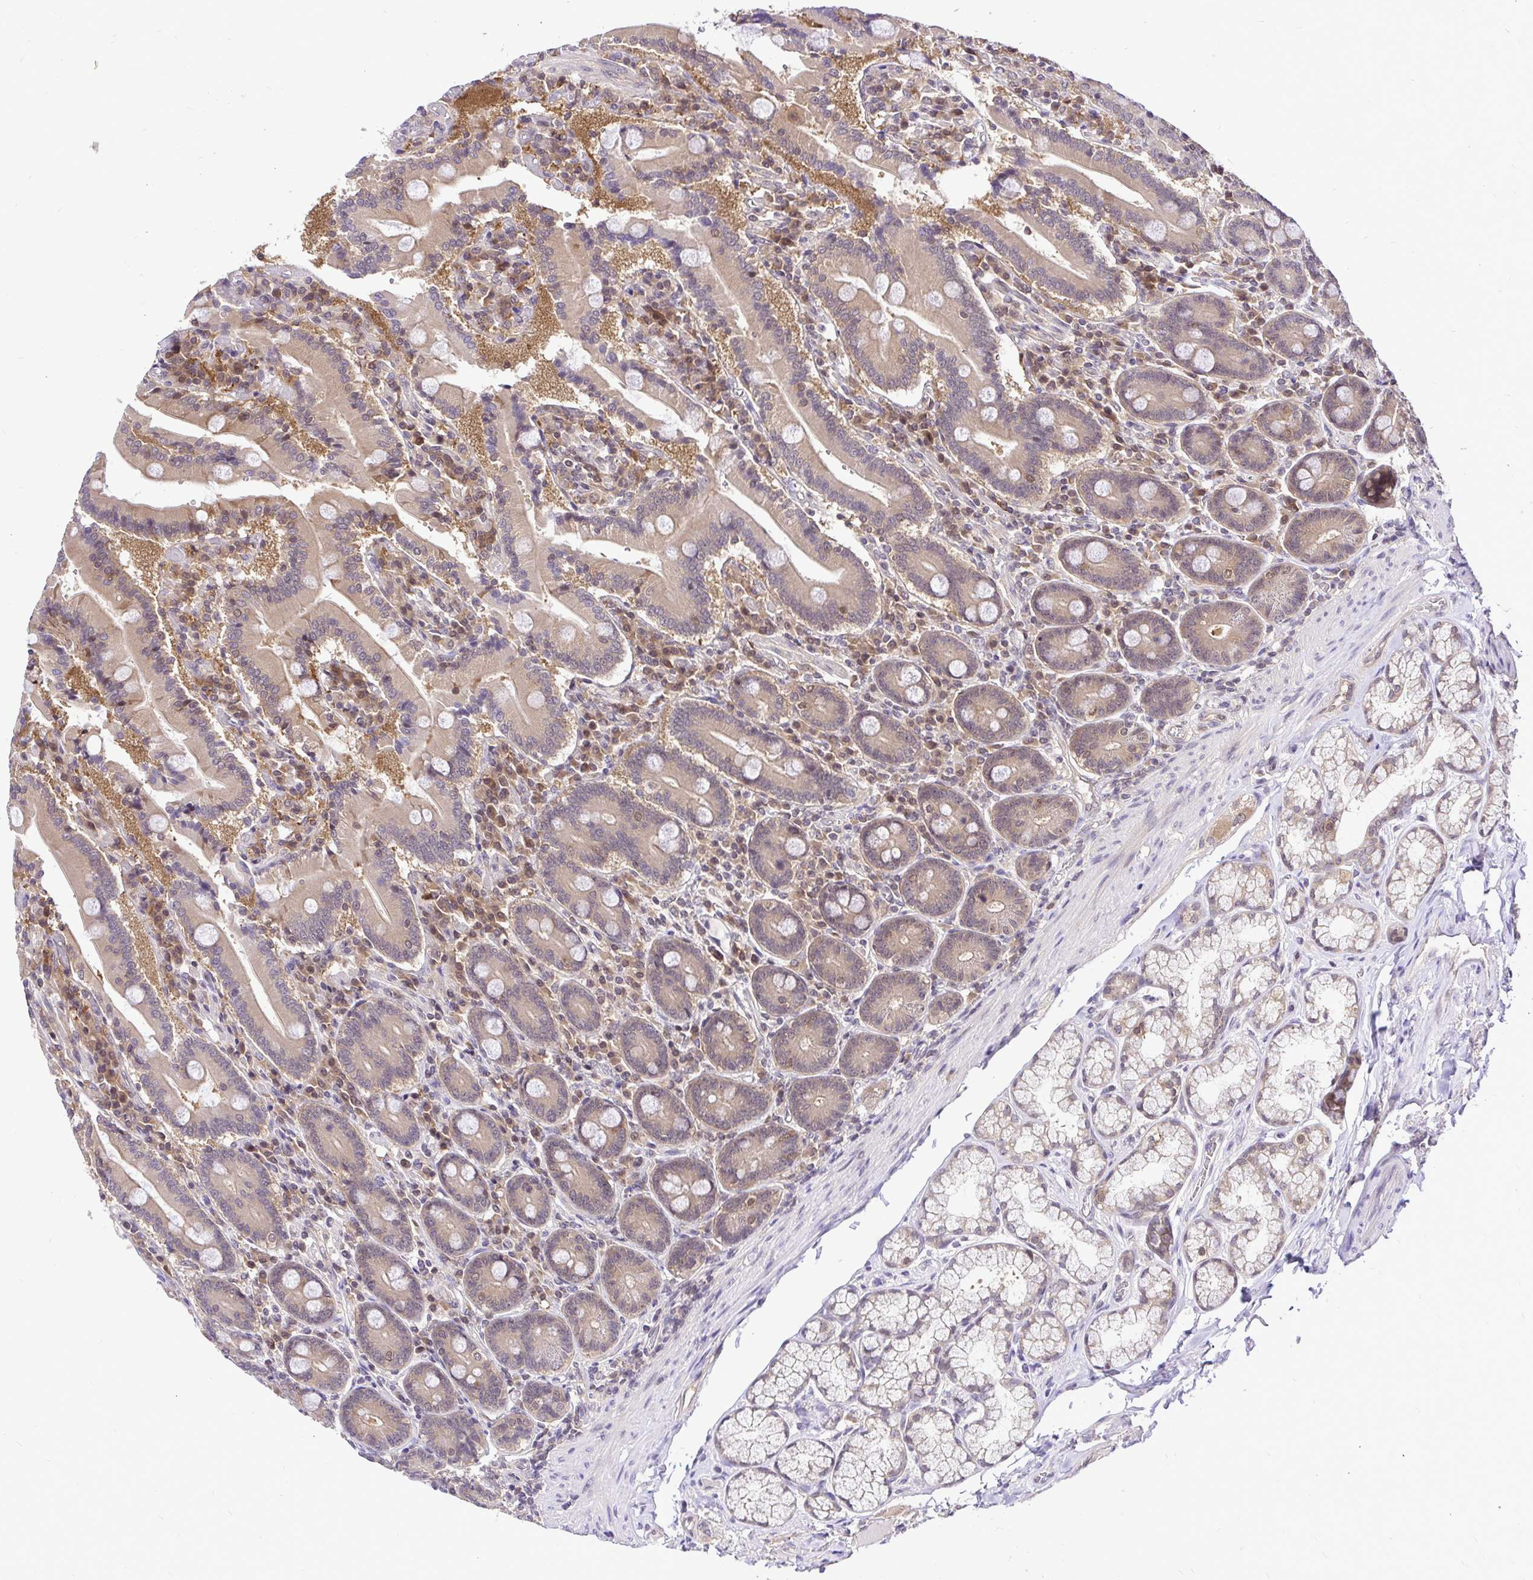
{"staining": {"intensity": "weak", "quantity": ">75%", "location": "cytoplasmic/membranous"}, "tissue": "duodenum", "cell_type": "Glandular cells", "image_type": "normal", "snomed": [{"axis": "morphology", "description": "Normal tissue, NOS"}, {"axis": "topography", "description": "Duodenum"}], "caption": "Human duodenum stained for a protein (brown) displays weak cytoplasmic/membranous positive staining in approximately >75% of glandular cells.", "gene": "UBE2M", "patient": {"sex": "female", "age": 62}}